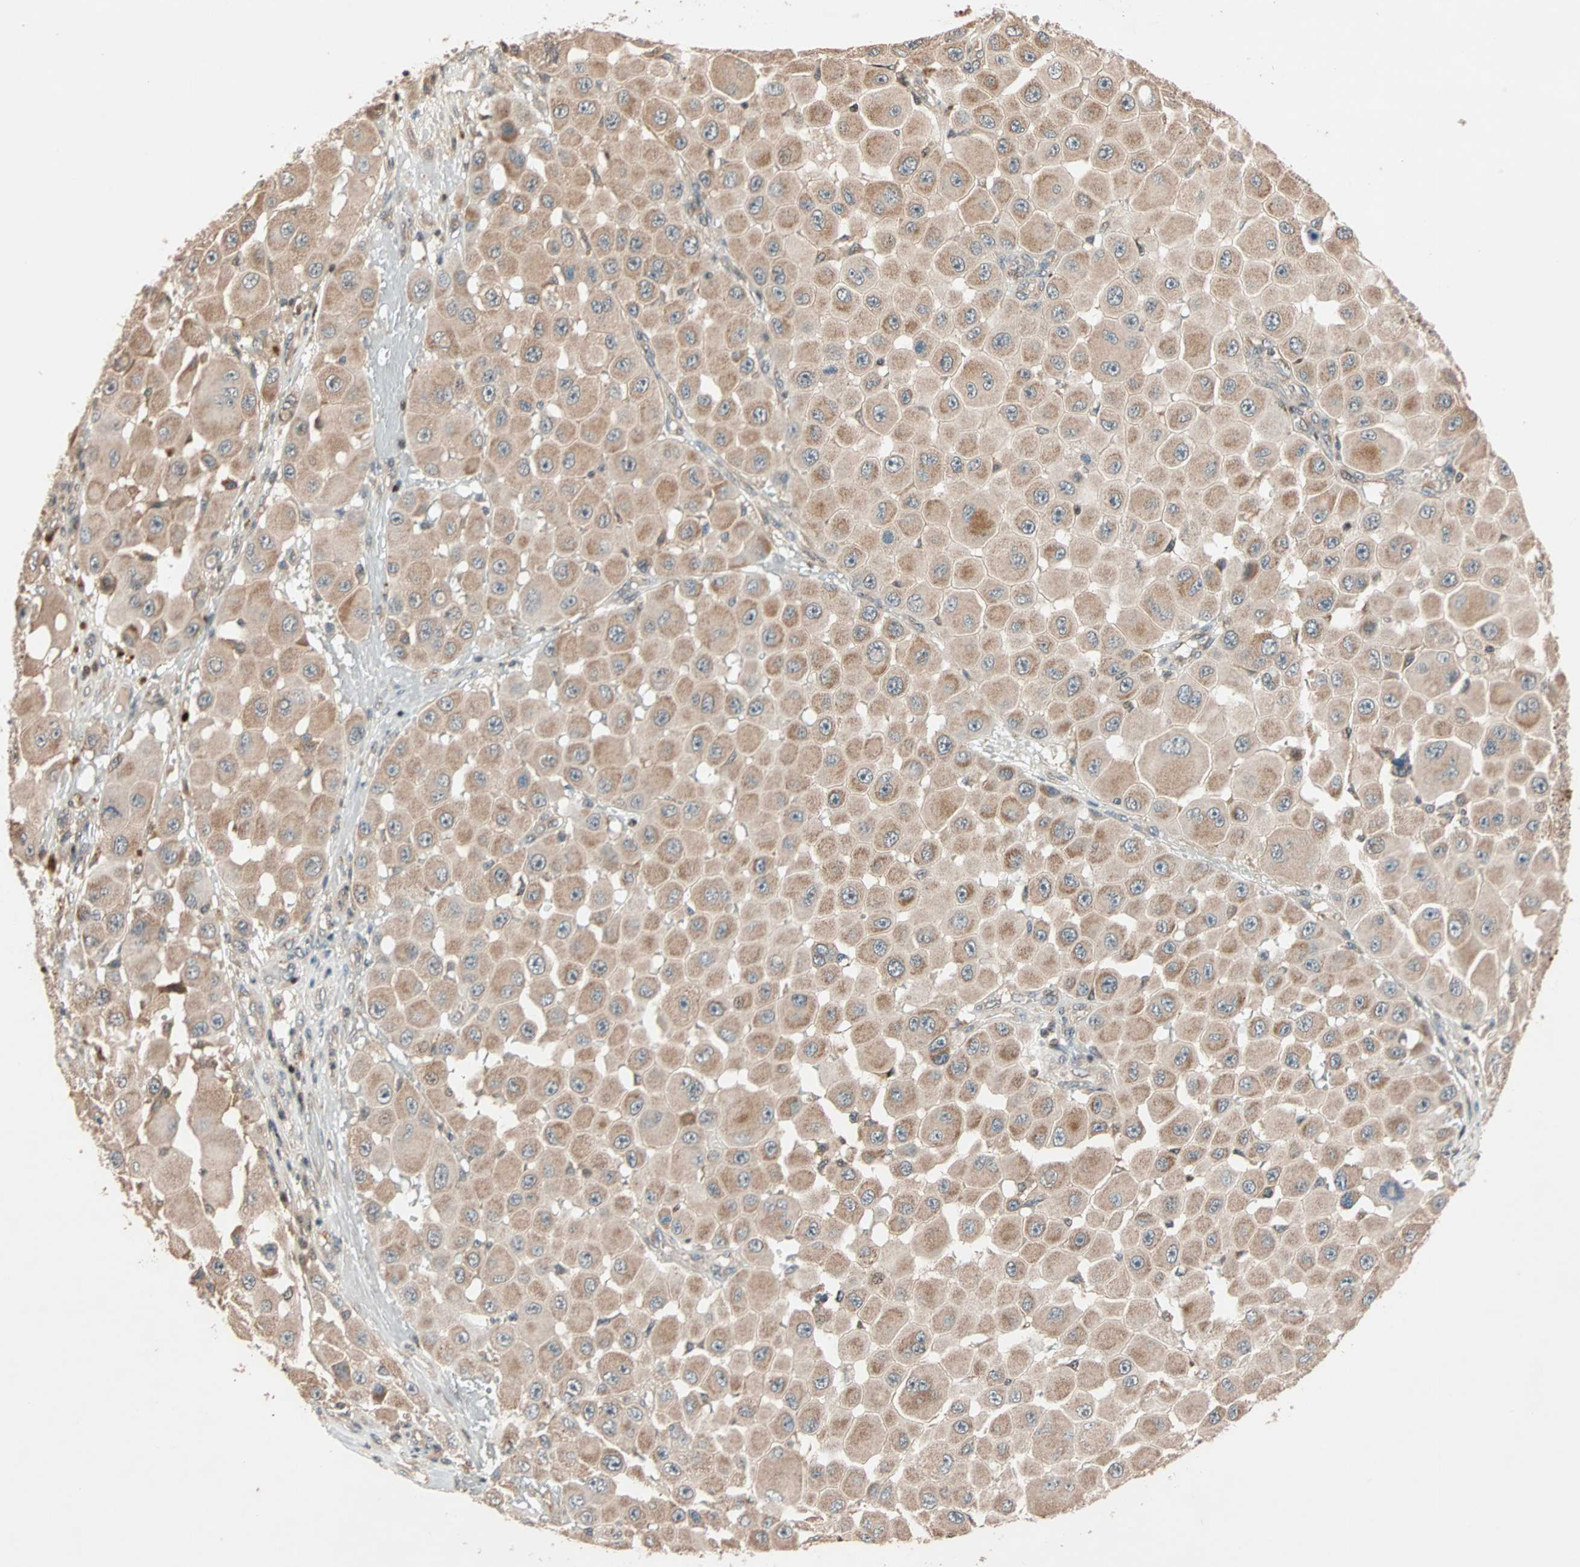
{"staining": {"intensity": "weak", "quantity": ">75%", "location": "cytoplasmic/membranous"}, "tissue": "melanoma", "cell_type": "Tumor cells", "image_type": "cancer", "snomed": [{"axis": "morphology", "description": "Malignant melanoma, NOS"}, {"axis": "topography", "description": "Skin"}], "caption": "Immunohistochemical staining of human melanoma displays low levels of weak cytoplasmic/membranous protein positivity in approximately >75% of tumor cells.", "gene": "HECW1", "patient": {"sex": "female", "age": 81}}